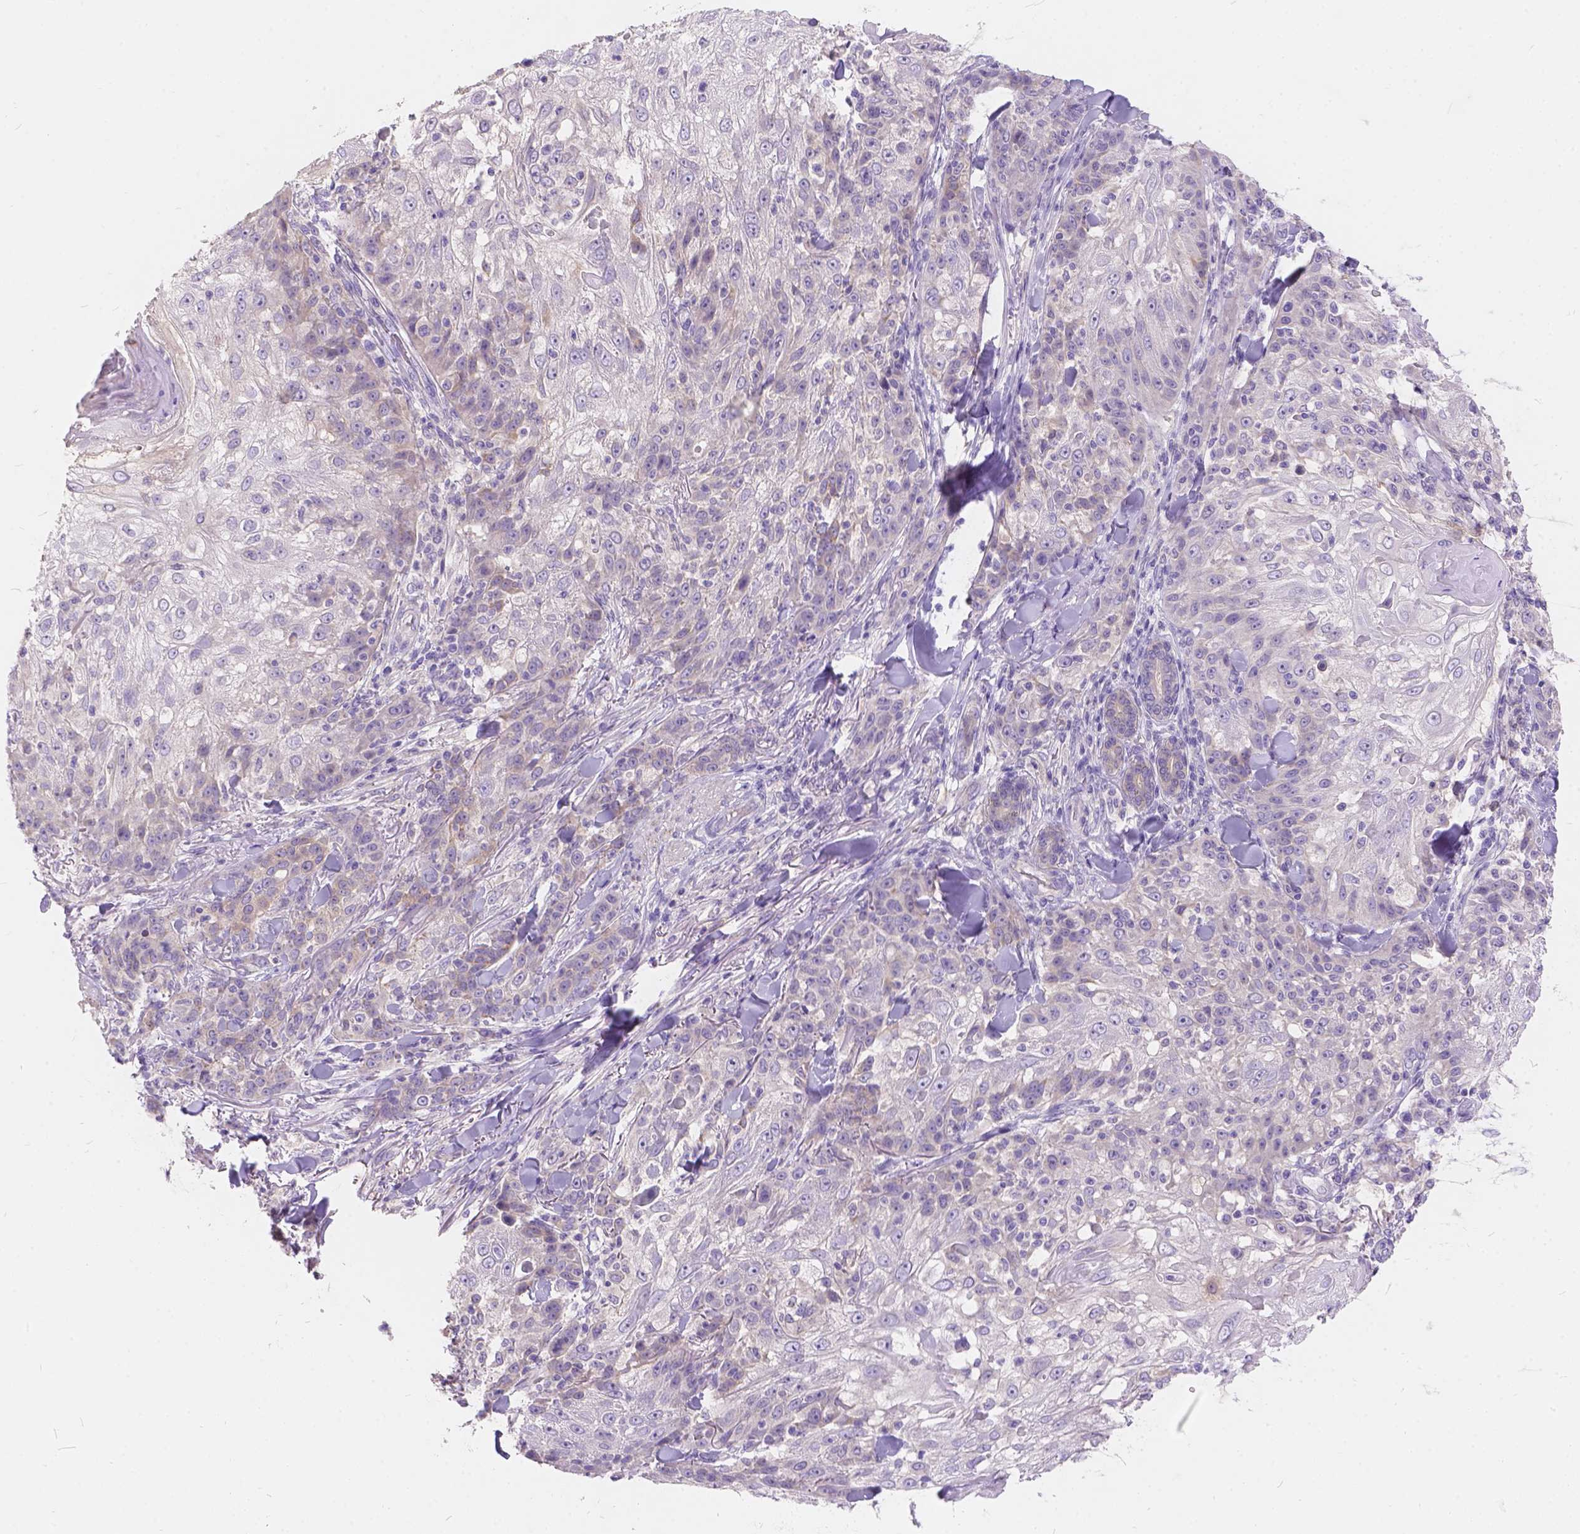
{"staining": {"intensity": "weak", "quantity": "<25%", "location": "cytoplasmic/membranous"}, "tissue": "skin cancer", "cell_type": "Tumor cells", "image_type": "cancer", "snomed": [{"axis": "morphology", "description": "Normal tissue, NOS"}, {"axis": "morphology", "description": "Squamous cell carcinoma, NOS"}, {"axis": "topography", "description": "Skin"}], "caption": "This is a histopathology image of immunohistochemistry staining of skin squamous cell carcinoma, which shows no staining in tumor cells. Brightfield microscopy of immunohistochemistry stained with DAB (brown) and hematoxylin (blue), captured at high magnification.", "gene": "PEX11G", "patient": {"sex": "female", "age": 83}}